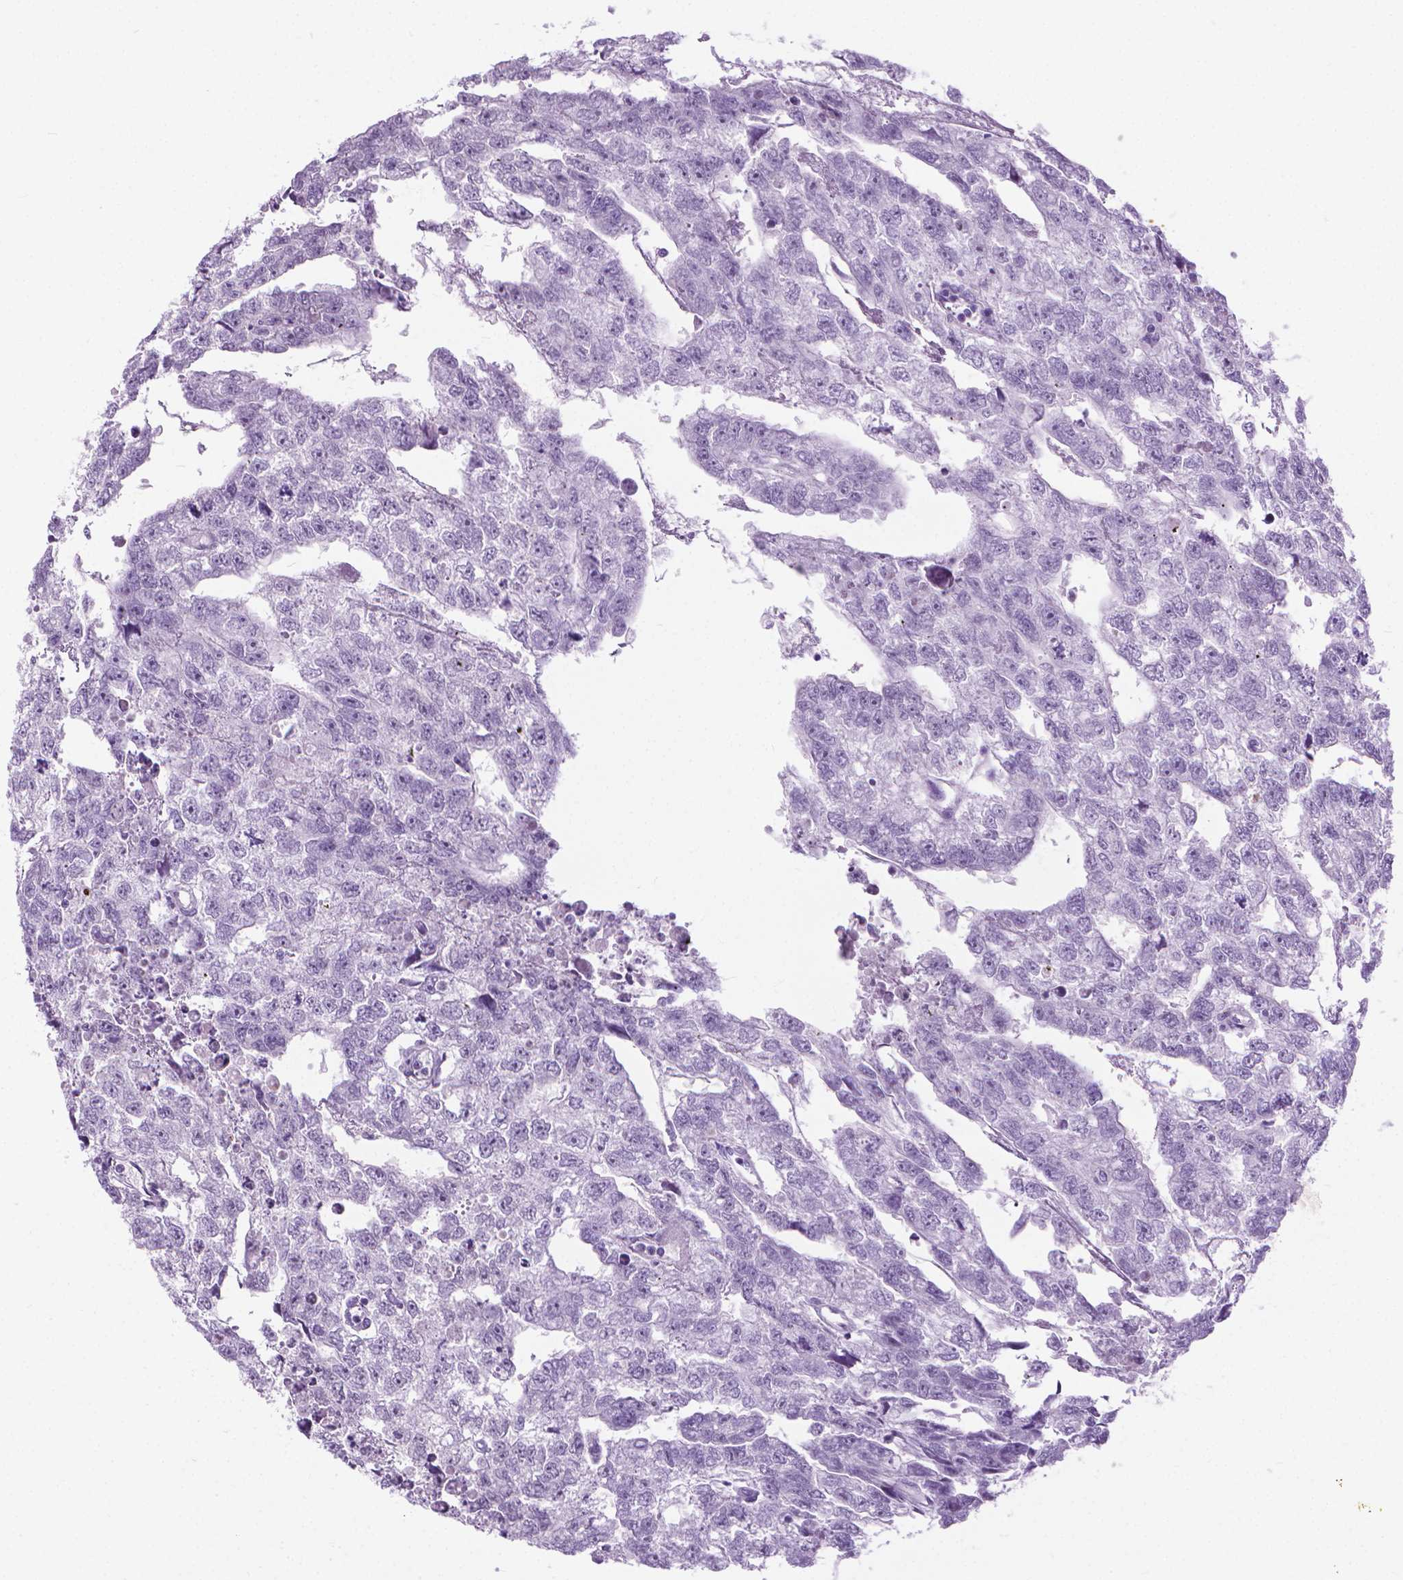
{"staining": {"intensity": "negative", "quantity": "none", "location": "none"}, "tissue": "testis cancer", "cell_type": "Tumor cells", "image_type": "cancer", "snomed": [{"axis": "morphology", "description": "Carcinoma, Embryonal, NOS"}, {"axis": "morphology", "description": "Teratoma, malignant, NOS"}, {"axis": "topography", "description": "Testis"}], "caption": "High power microscopy photomicrograph of an immunohistochemistry (IHC) histopathology image of testis cancer (embryonal carcinoma), revealing no significant expression in tumor cells. (Stains: DAB immunohistochemistry with hematoxylin counter stain, Microscopy: brightfield microscopy at high magnification).", "gene": "HTR2B", "patient": {"sex": "male", "age": 44}}